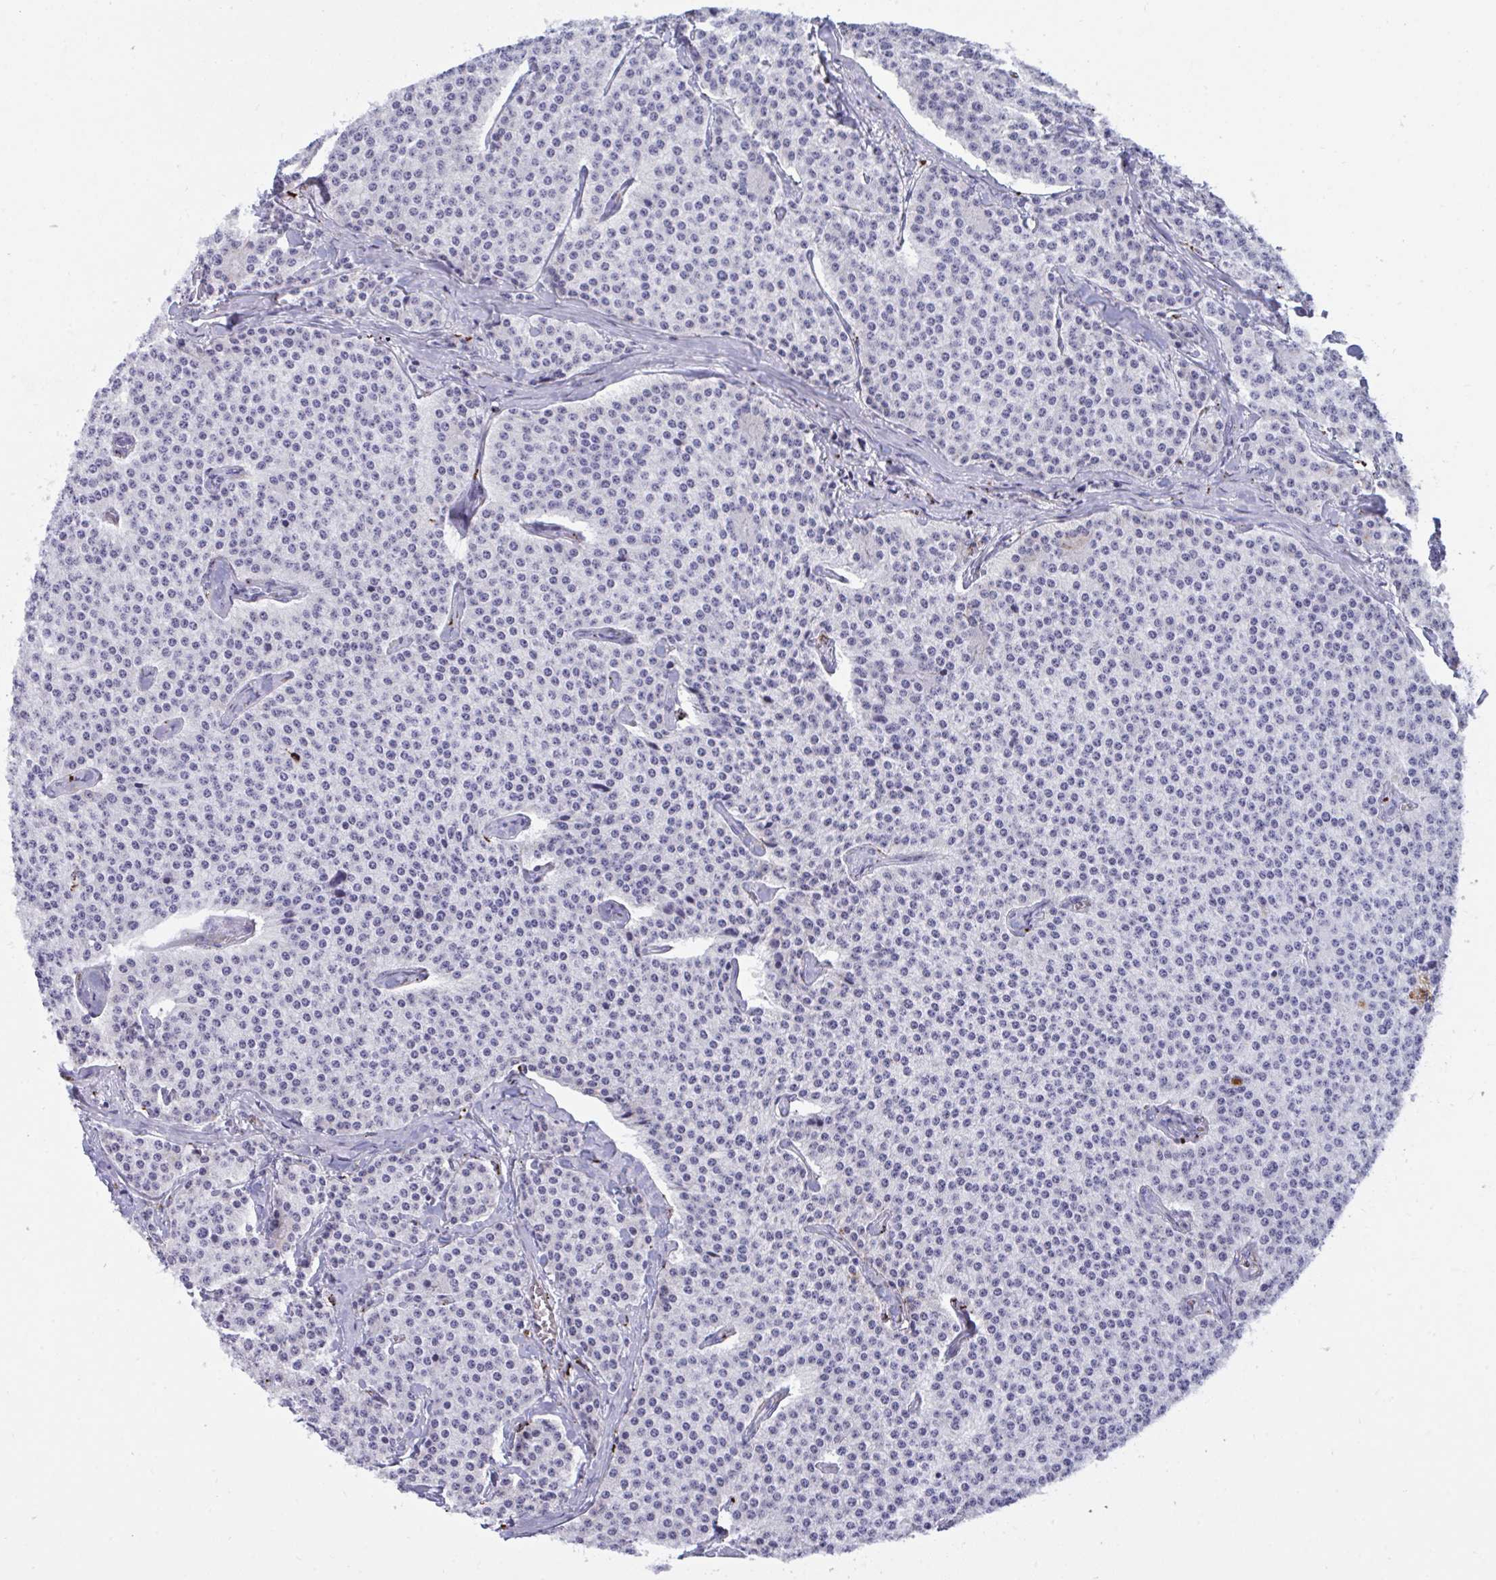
{"staining": {"intensity": "negative", "quantity": "none", "location": "none"}, "tissue": "carcinoid", "cell_type": "Tumor cells", "image_type": "cancer", "snomed": [{"axis": "morphology", "description": "Carcinoid, malignant, NOS"}, {"axis": "topography", "description": "Small intestine"}], "caption": "Tumor cells show no significant protein staining in carcinoid (malignant). (Stains: DAB (3,3'-diaminobenzidine) immunohistochemistry with hematoxylin counter stain, Microscopy: brightfield microscopy at high magnification).", "gene": "CPVL", "patient": {"sex": "female", "age": 64}}